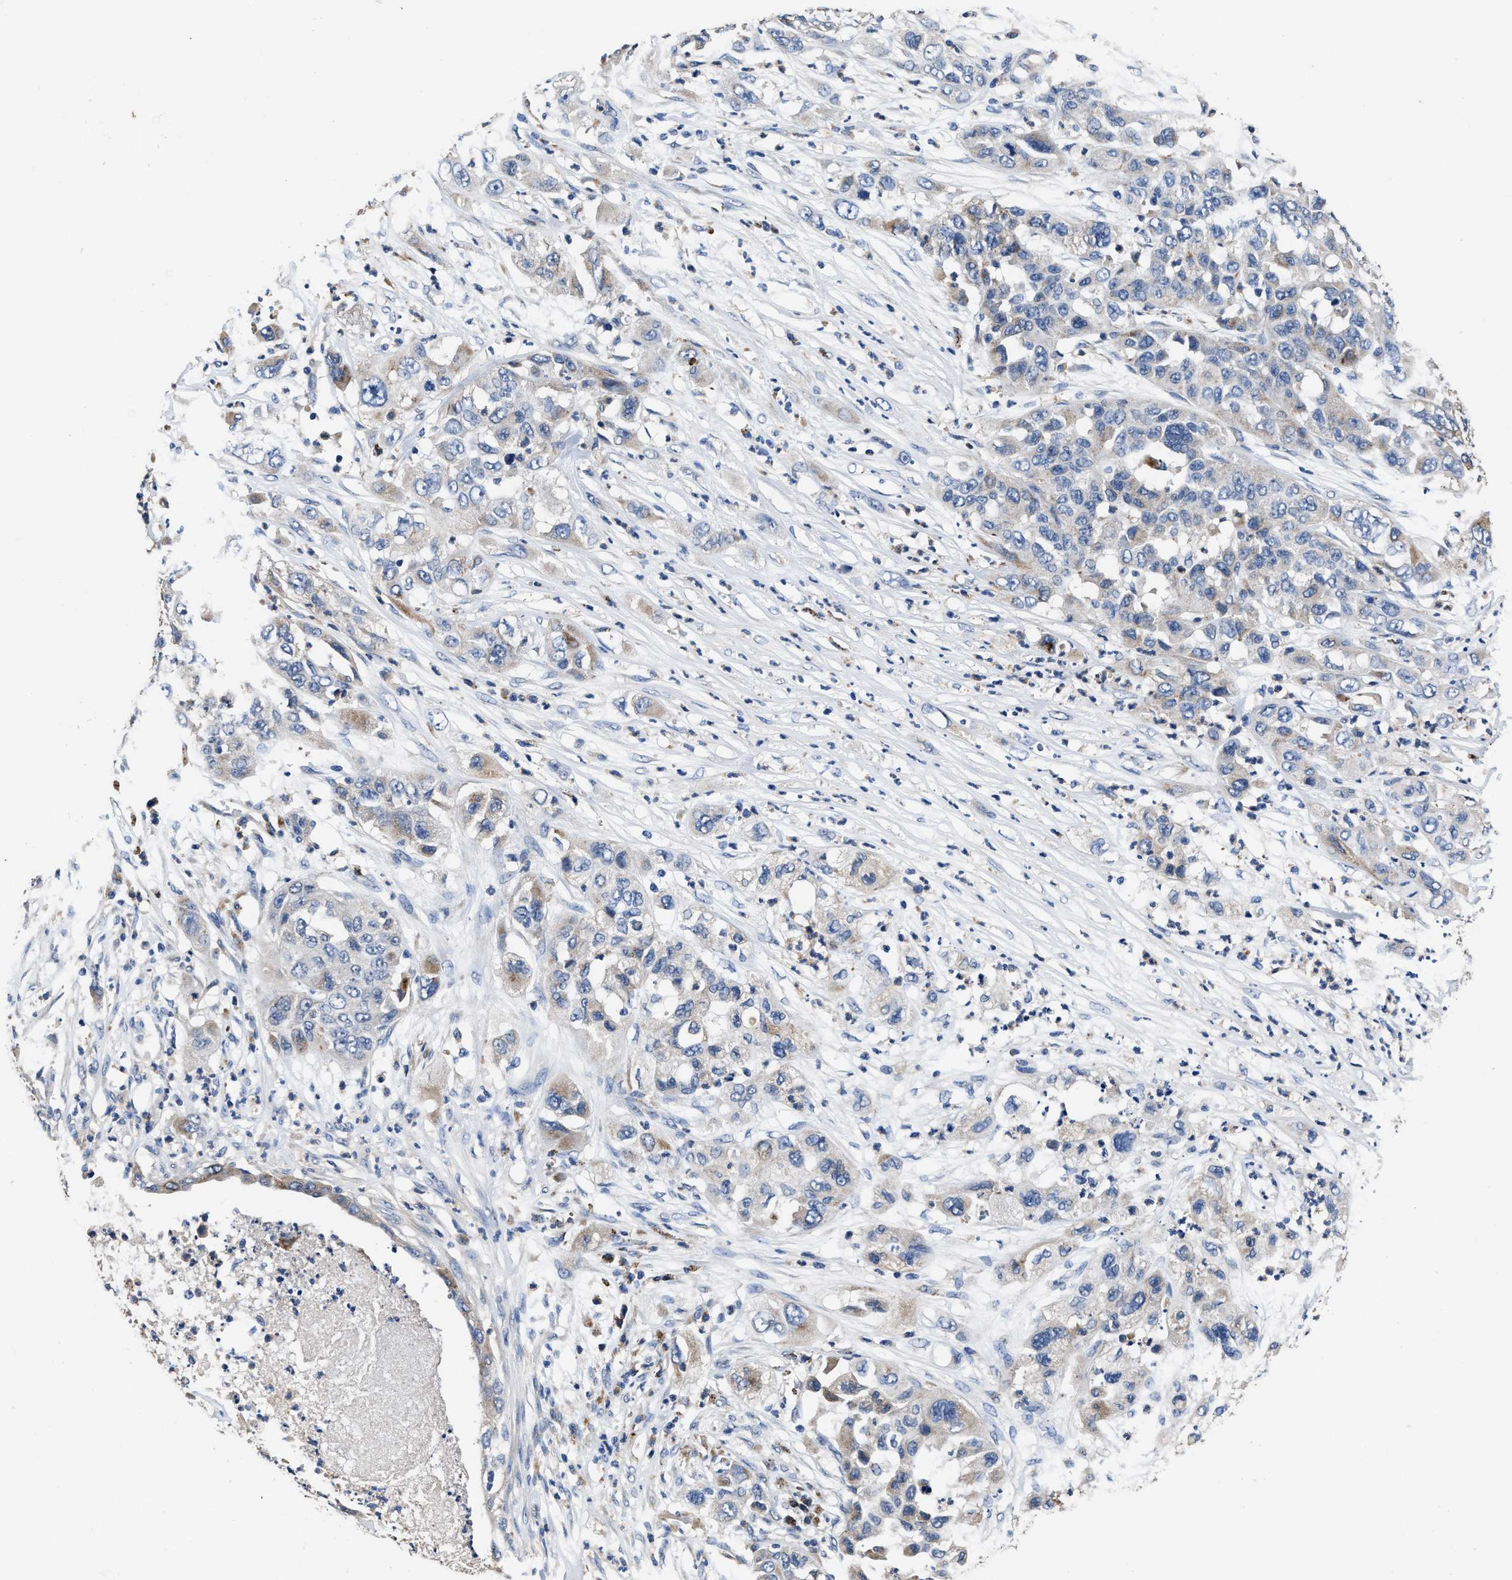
{"staining": {"intensity": "moderate", "quantity": "<25%", "location": "cytoplasmic/membranous"}, "tissue": "pancreatic cancer", "cell_type": "Tumor cells", "image_type": "cancer", "snomed": [{"axis": "morphology", "description": "Adenocarcinoma, NOS"}, {"axis": "topography", "description": "Pancreas"}], "caption": "Immunohistochemical staining of human adenocarcinoma (pancreatic) displays low levels of moderate cytoplasmic/membranous protein positivity in approximately <25% of tumor cells.", "gene": "UBR4", "patient": {"sex": "female", "age": 78}}